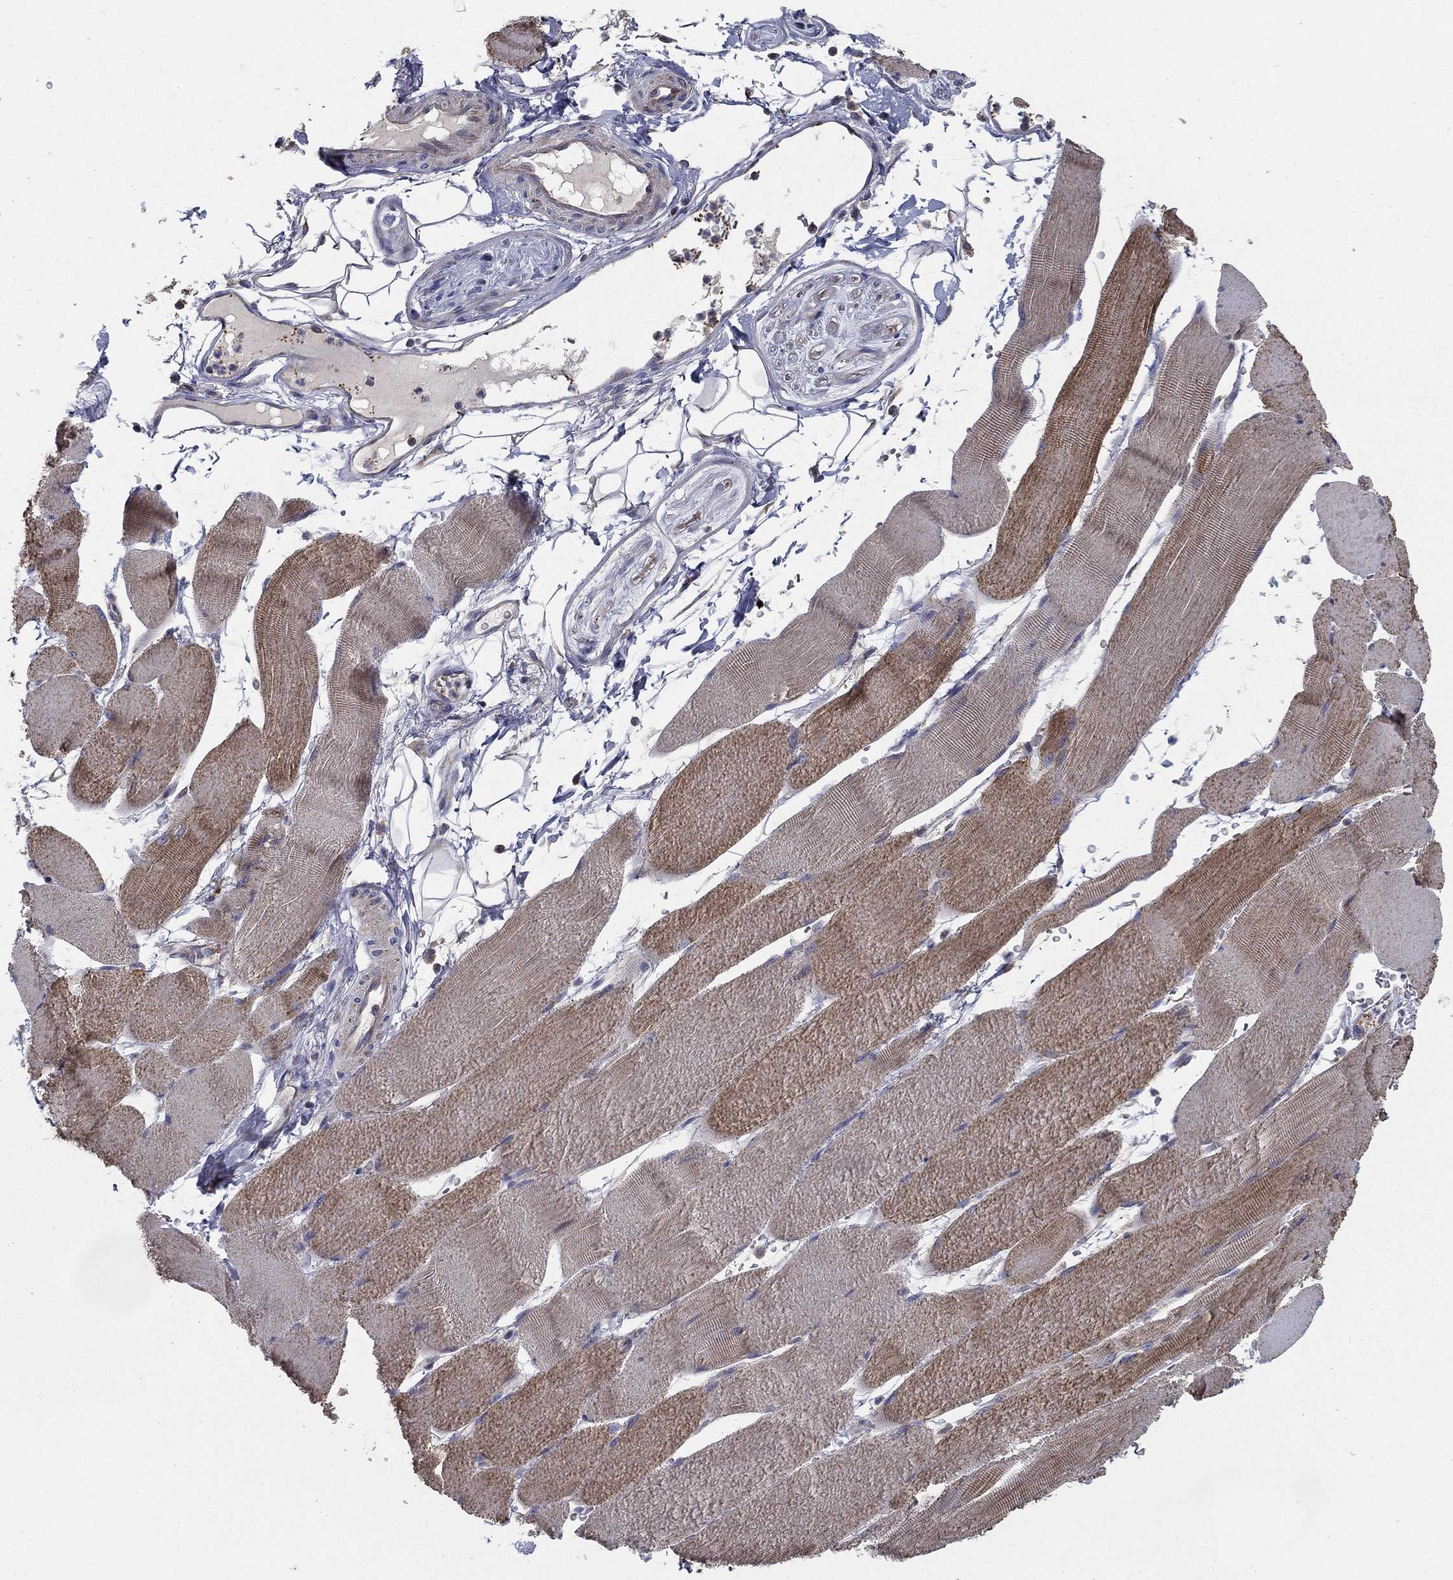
{"staining": {"intensity": "moderate", "quantity": "25%-75%", "location": "cytoplasmic/membranous"}, "tissue": "skeletal muscle", "cell_type": "Myocytes", "image_type": "normal", "snomed": [{"axis": "morphology", "description": "Normal tissue, NOS"}, {"axis": "topography", "description": "Skeletal muscle"}], "caption": "High-power microscopy captured an immunohistochemistry (IHC) image of normal skeletal muscle, revealing moderate cytoplasmic/membranous expression in about 25%-75% of myocytes.", "gene": "MMAA", "patient": {"sex": "male", "age": 56}}